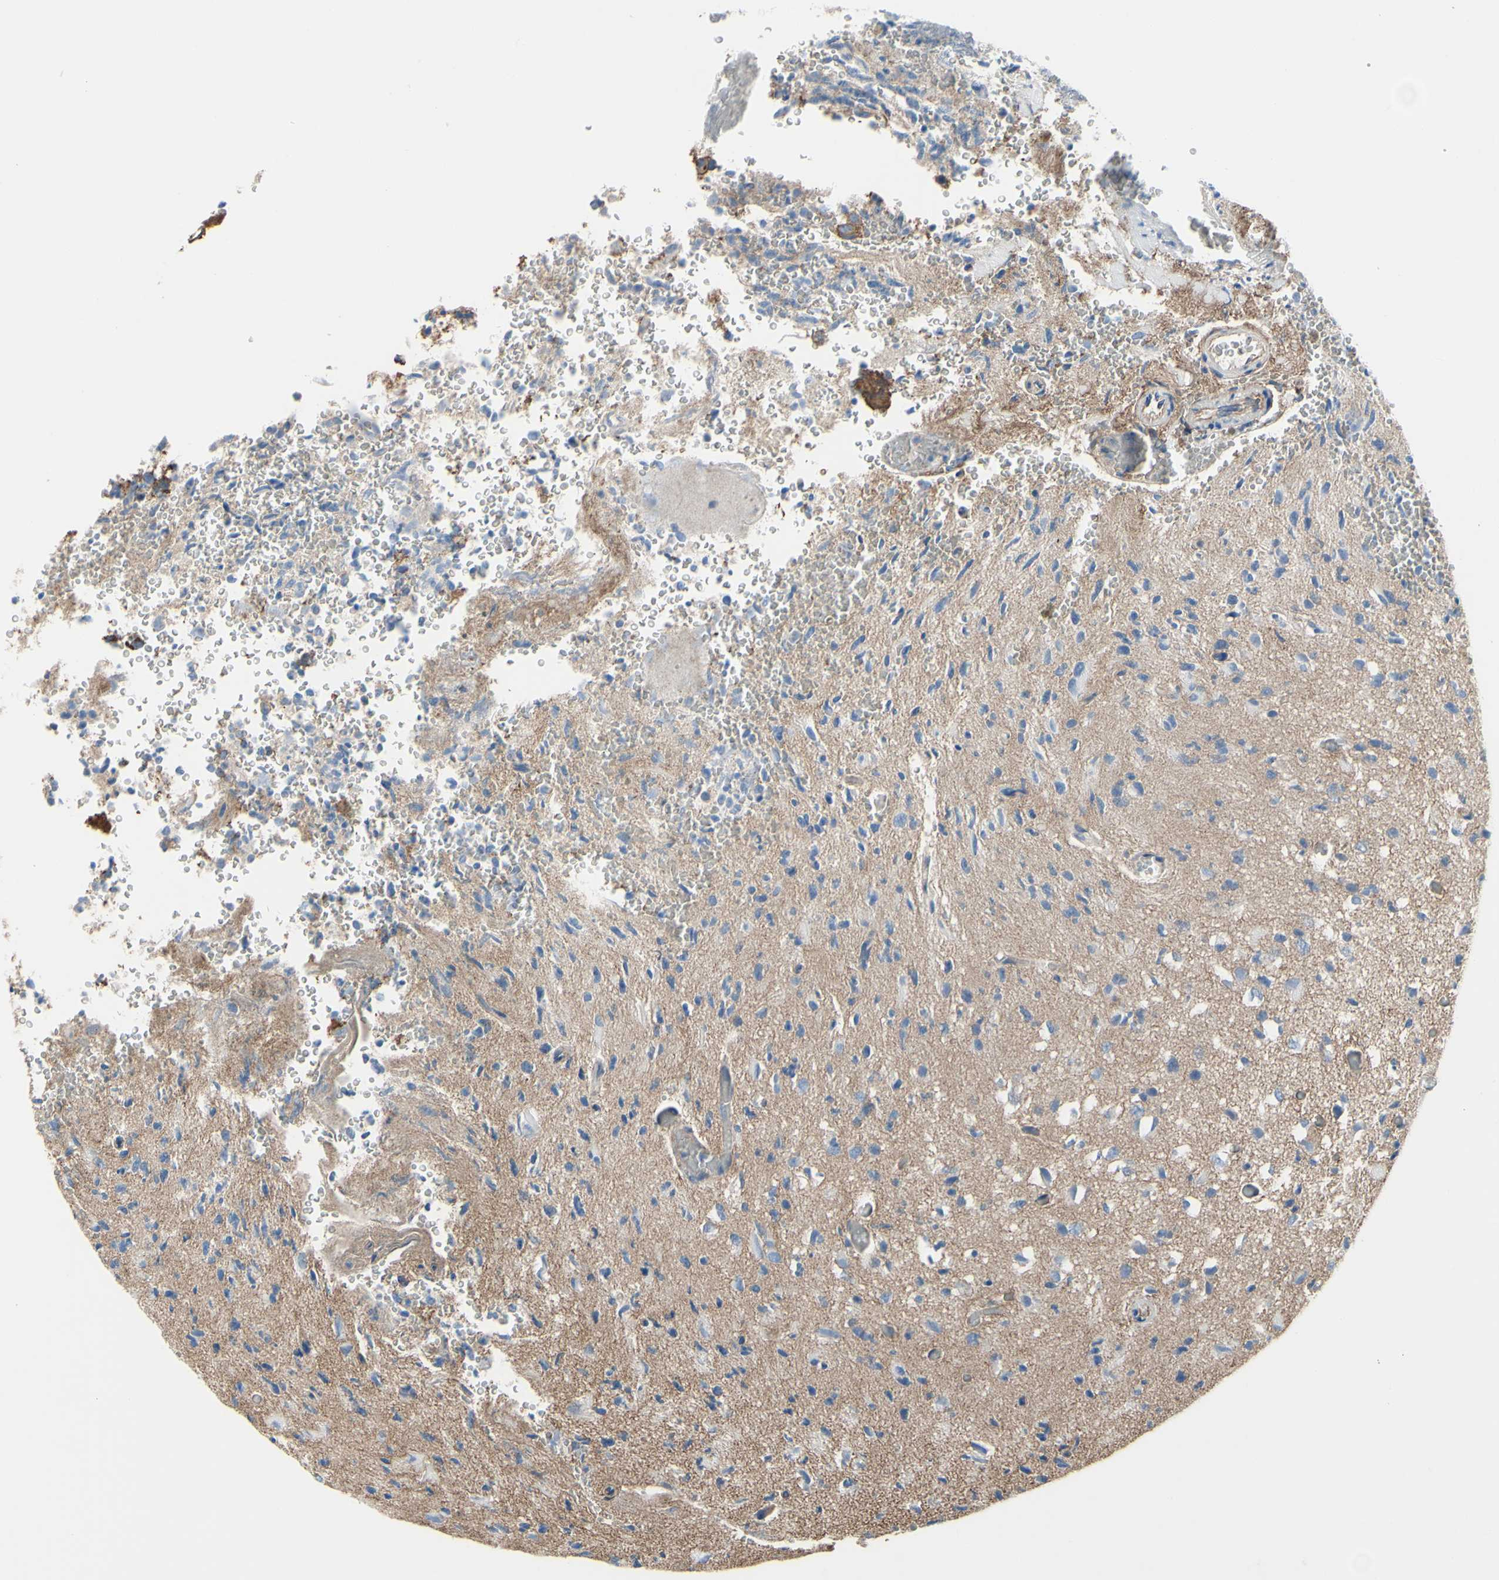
{"staining": {"intensity": "negative", "quantity": "none", "location": "none"}, "tissue": "glioma", "cell_type": "Tumor cells", "image_type": "cancer", "snomed": [{"axis": "morphology", "description": "Glioma, malignant, High grade"}, {"axis": "topography", "description": "pancreas cauda"}], "caption": "Histopathology image shows no protein staining in tumor cells of glioma tissue.", "gene": "TPBG", "patient": {"sex": "male", "age": 60}}